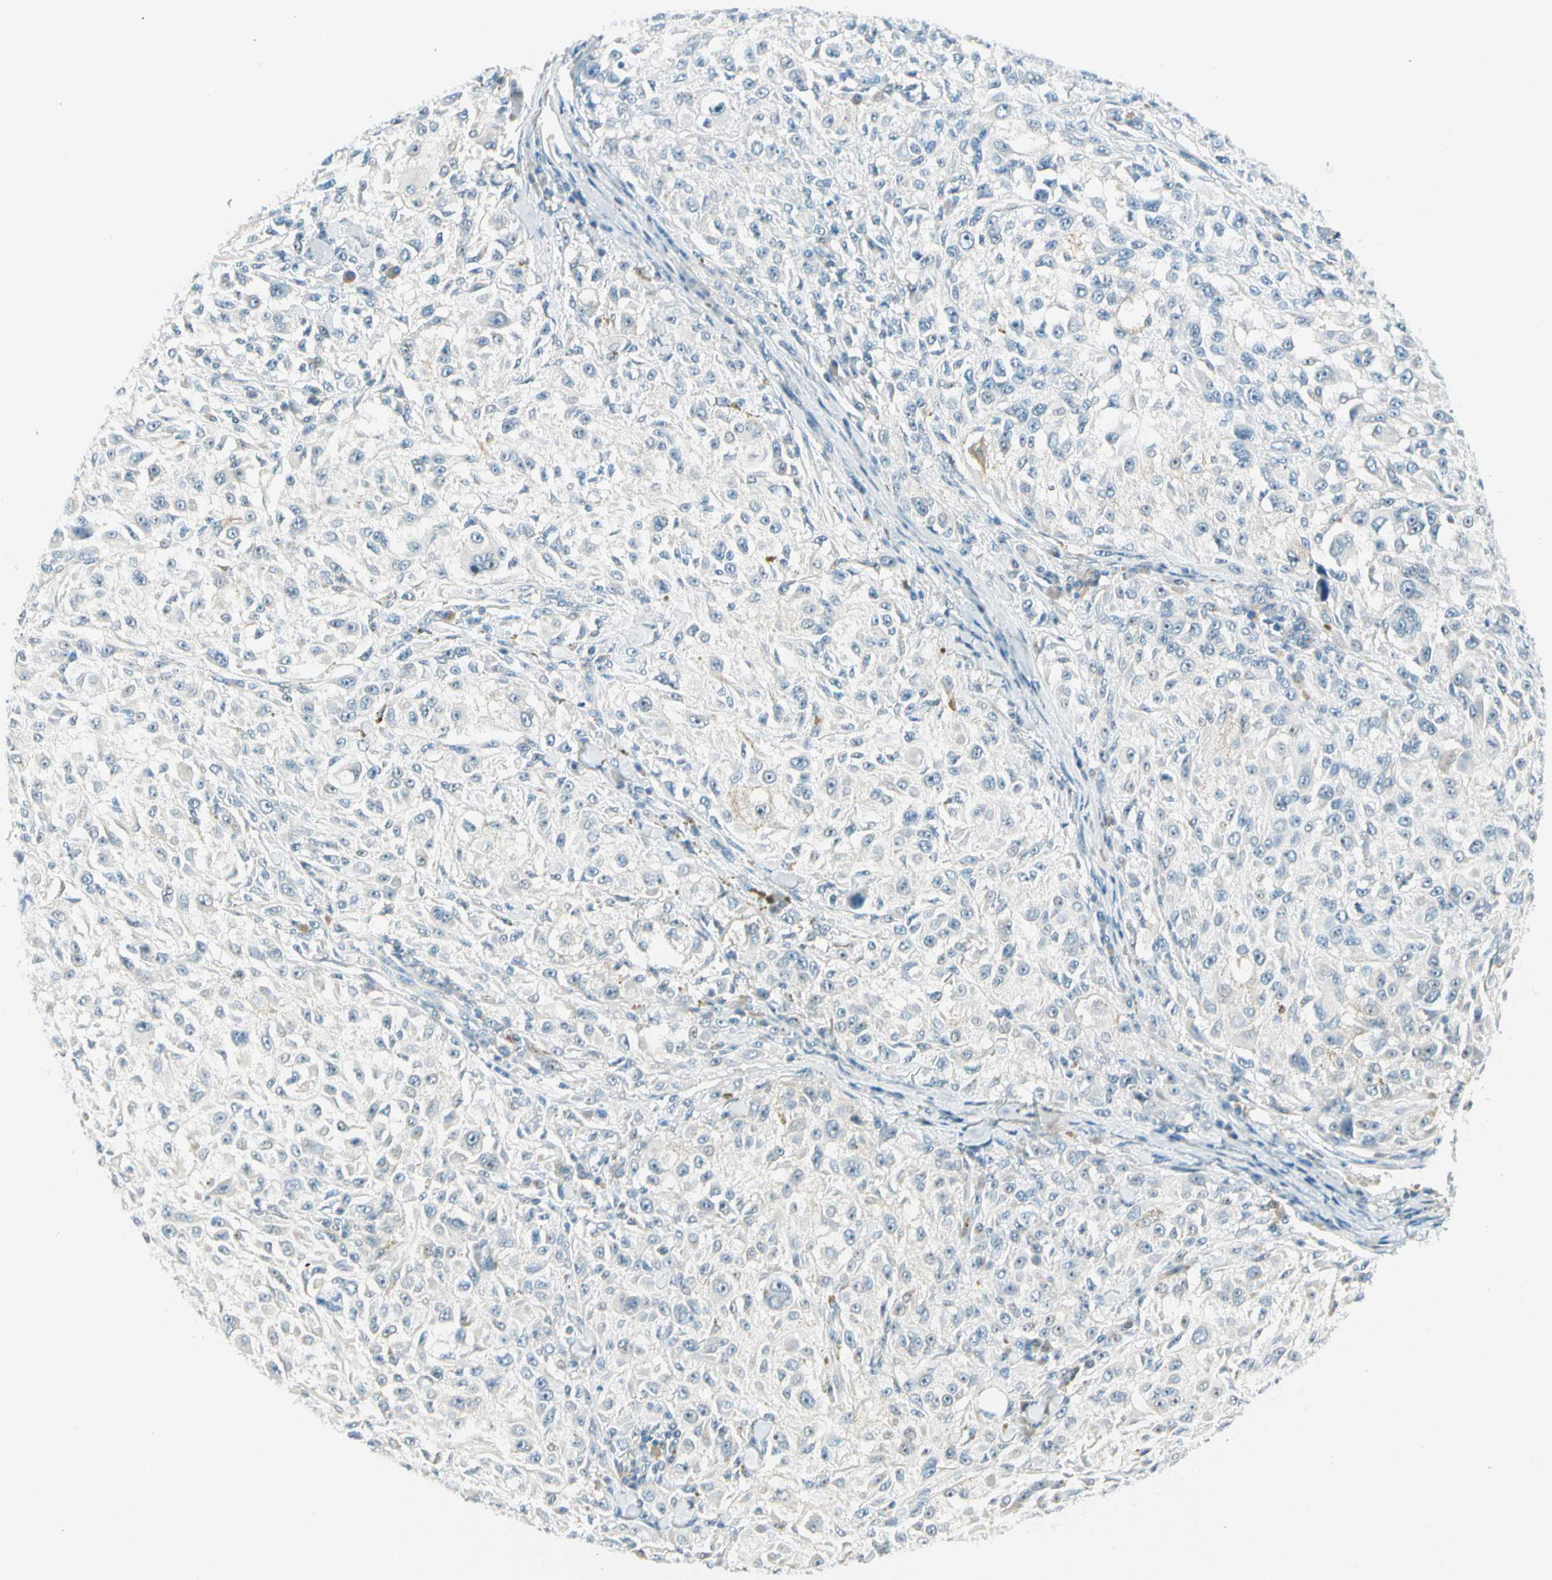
{"staining": {"intensity": "negative", "quantity": "none", "location": "none"}, "tissue": "melanoma", "cell_type": "Tumor cells", "image_type": "cancer", "snomed": [{"axis": "morphology", "description": "Necrosis, NOS"}, {"axis": "morphology", "description": "Malignant melanoma, NOS"}, {"axis": "topography", "description": "Skin"}], "caption": "Immunohistochemistry of malignant melanoma displays no positivity in tumor cells. (Stains: DAB (3,3'-diaminobenzidine) immunohistochemistry (IHC) with hematoxylin counter stain, Microscopy: brightfield microscopy at high magnification).", "gene": "ZSCAN1", "patient": {"sex": "female", "age": 87}}